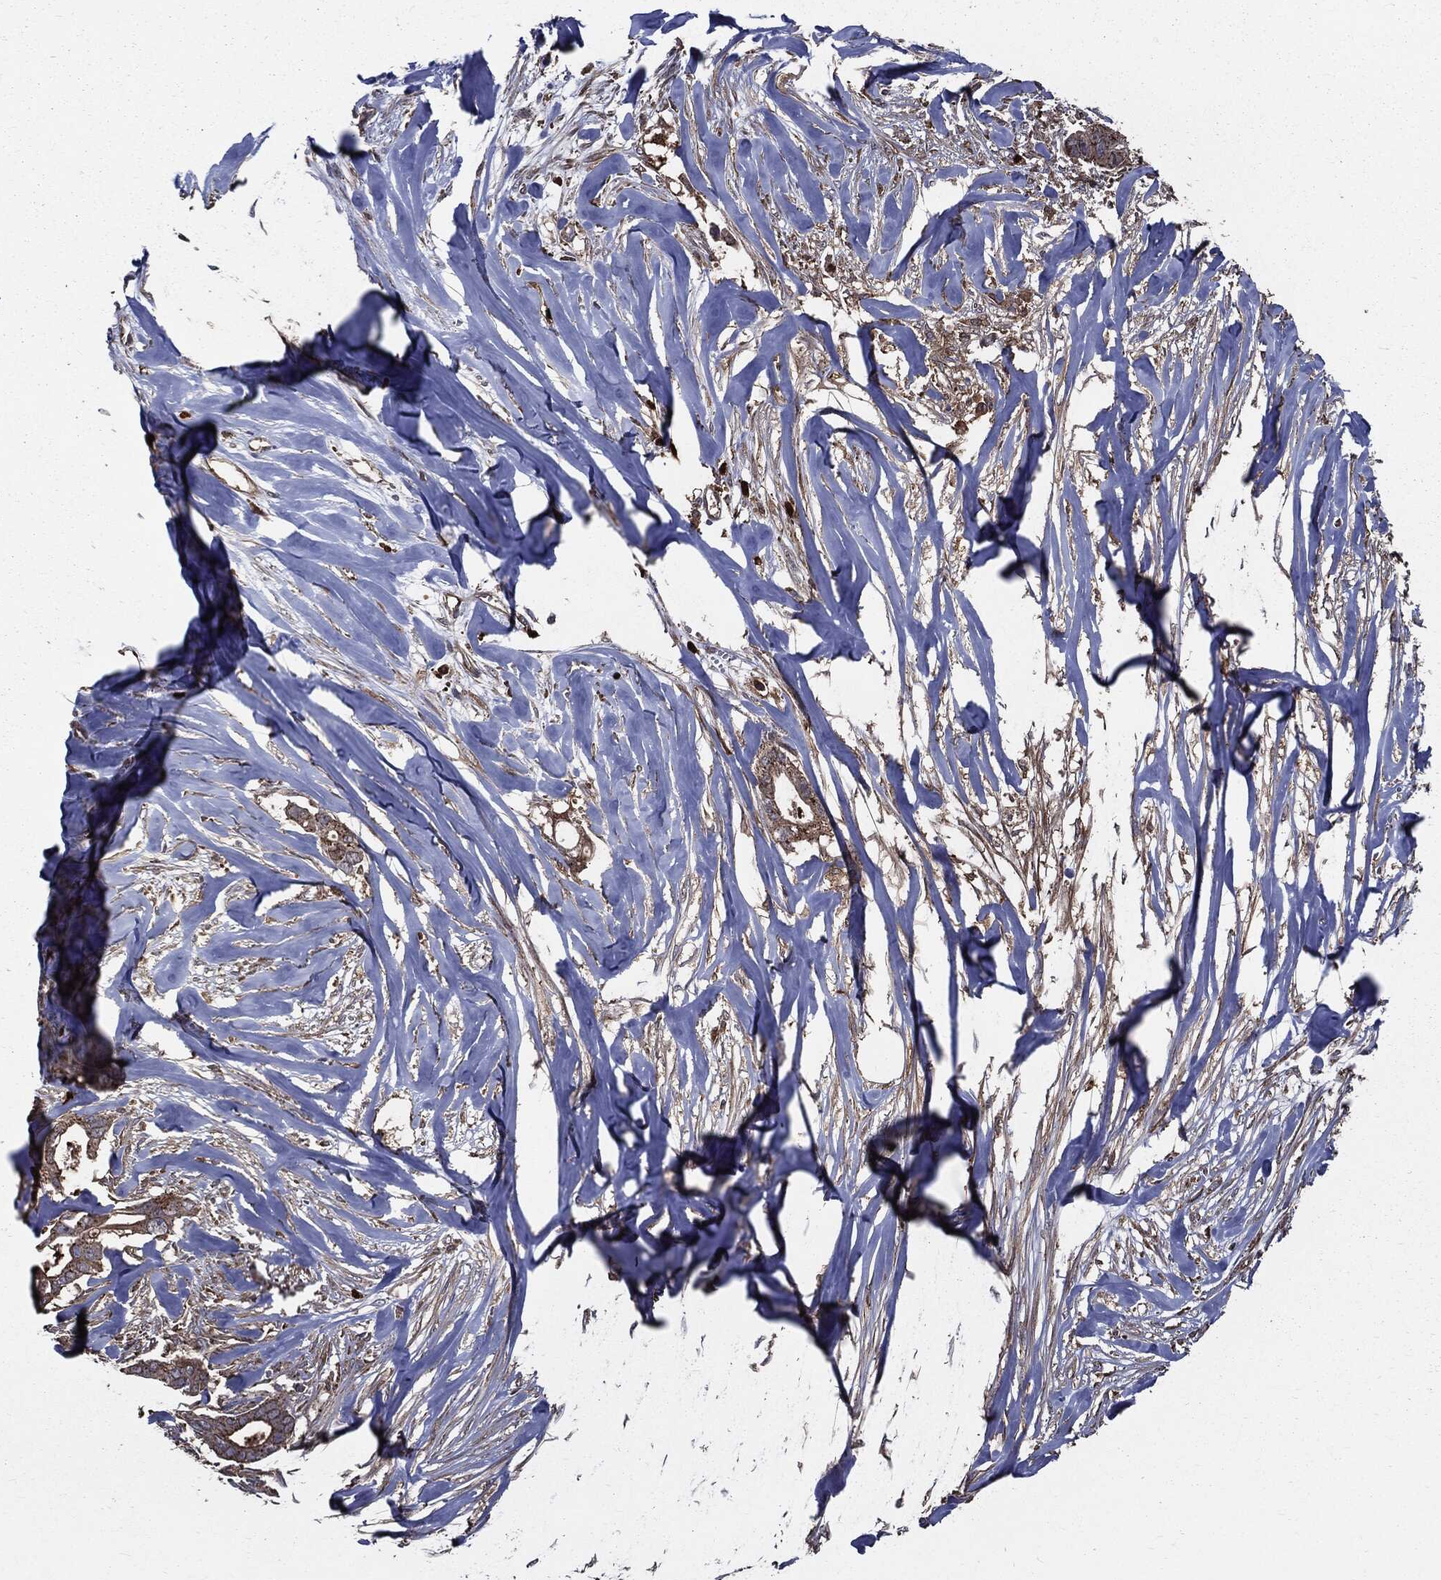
{"staining": {"intensity": "moderate", "quantity": ">75%", "location": "cytoplasmic/membranous"}, "tissue": "pancreatic cancer", "cell_type": "Tumor cells", "image_type": "cancer", "snomed": [{"axis": "morphology", "description": "Adenocarcinoma, NOS"}, {"axis": "topography", "description": "Pancreas"}], "caption": "Immunohistochemical staining of human pancreatic adenocarcinoma demonstrates moderate cytoplasmic/membranous protein expression in about >75% of tumor cells.", "gene": "PDCD6IP", "patient": {"sex": "male", "age": 61}}